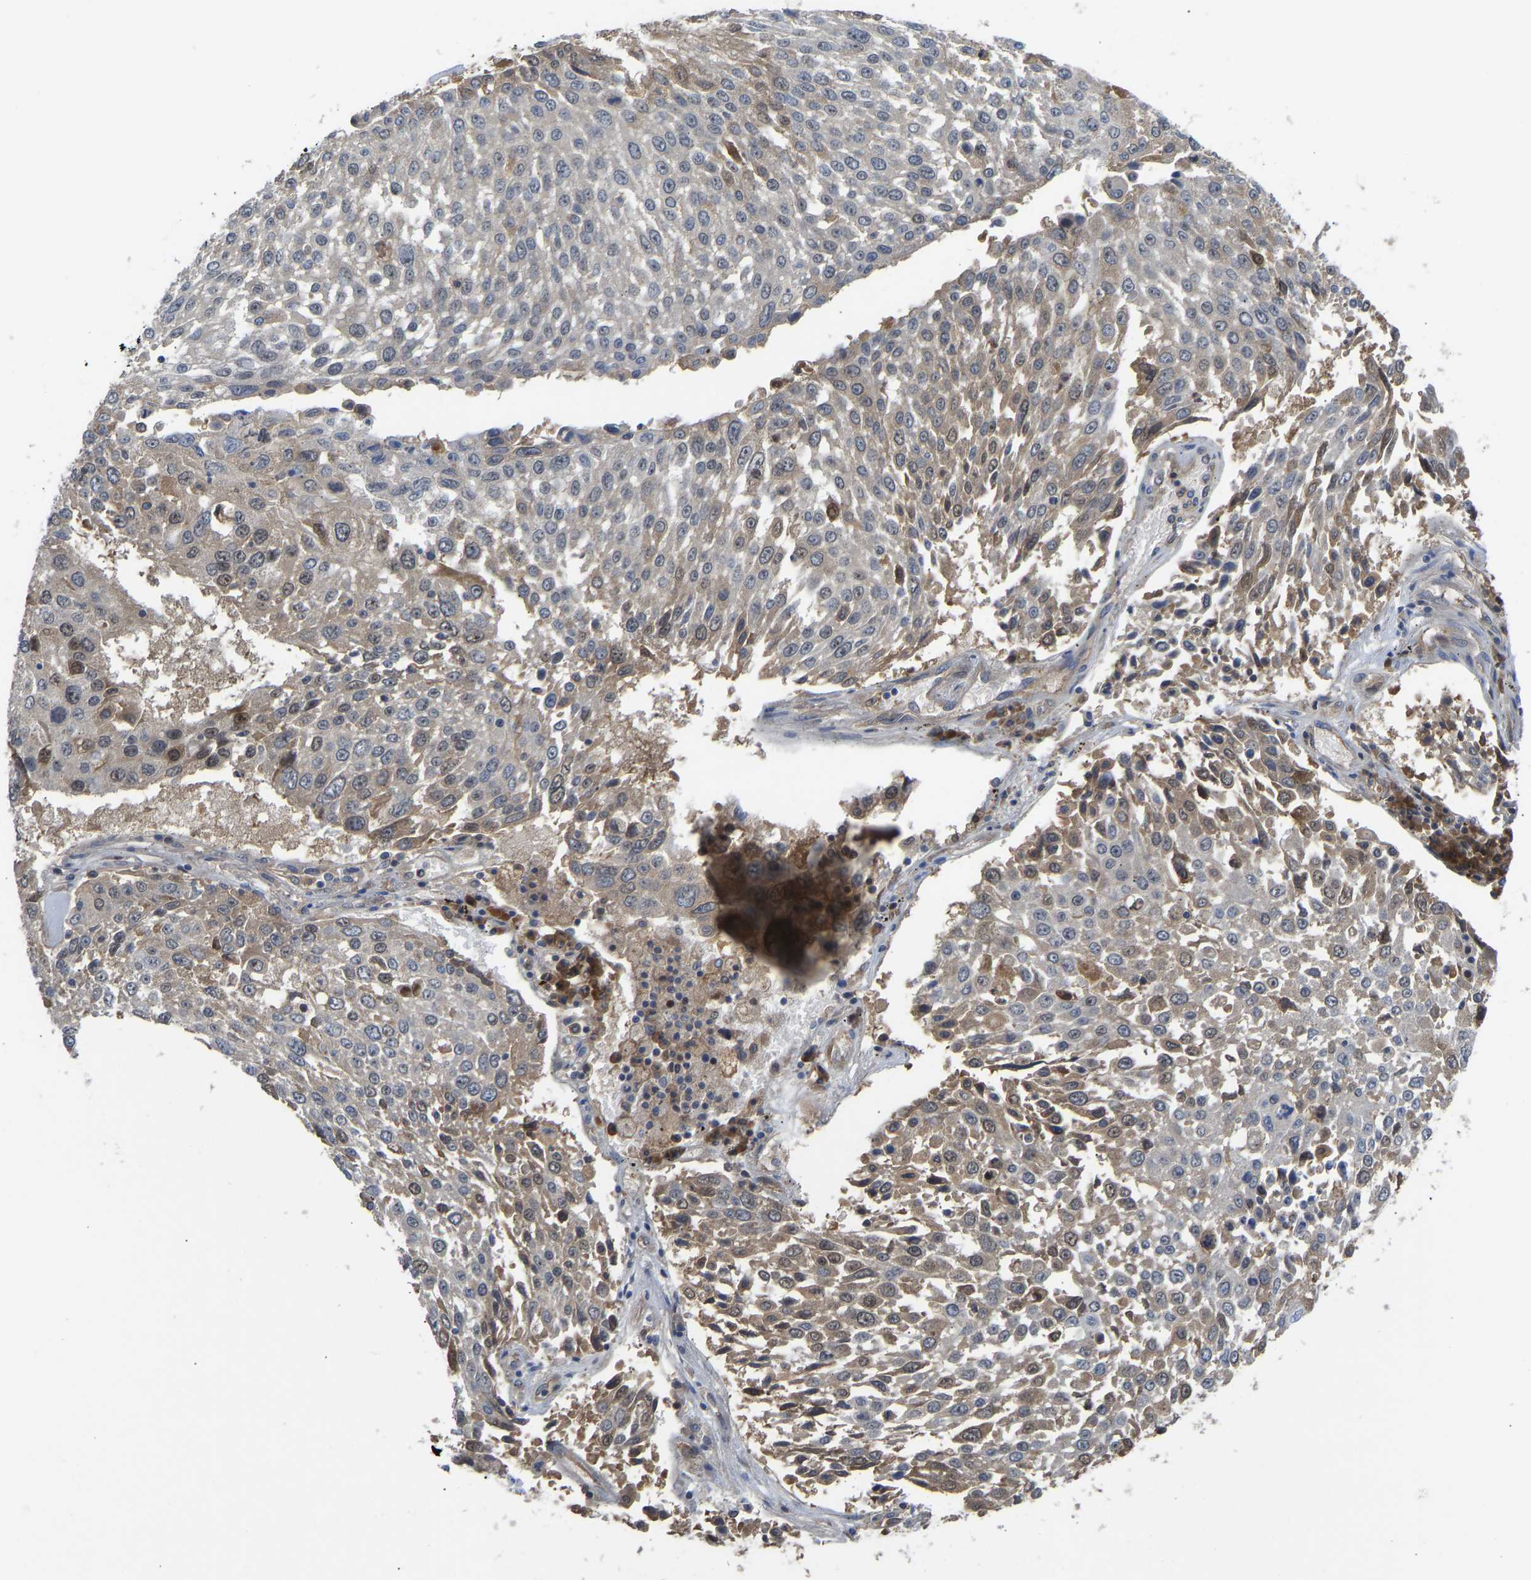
{"staining": {"intensity": "moderate", "quantity": "<25%", "location": "nuclear"}, "tissue": "lung cancer", "cell_type": "Tumor cells", "image_type": "cancer", "snomed": [{"axis": "morphology", "description": "Squamous cell carcinoma, NOS"}, {"axis": "topography", "description": "Lung"}], "caption": "Moderate nuclear expression is present in about <25% of tumor cells in lung cancer (squamous cell carcinoma). (brown staining indicates protein expression, while blue staining denotes nuclei).", "gene": "ZNF251", "patient": {"sex": "male", "age": 65}}